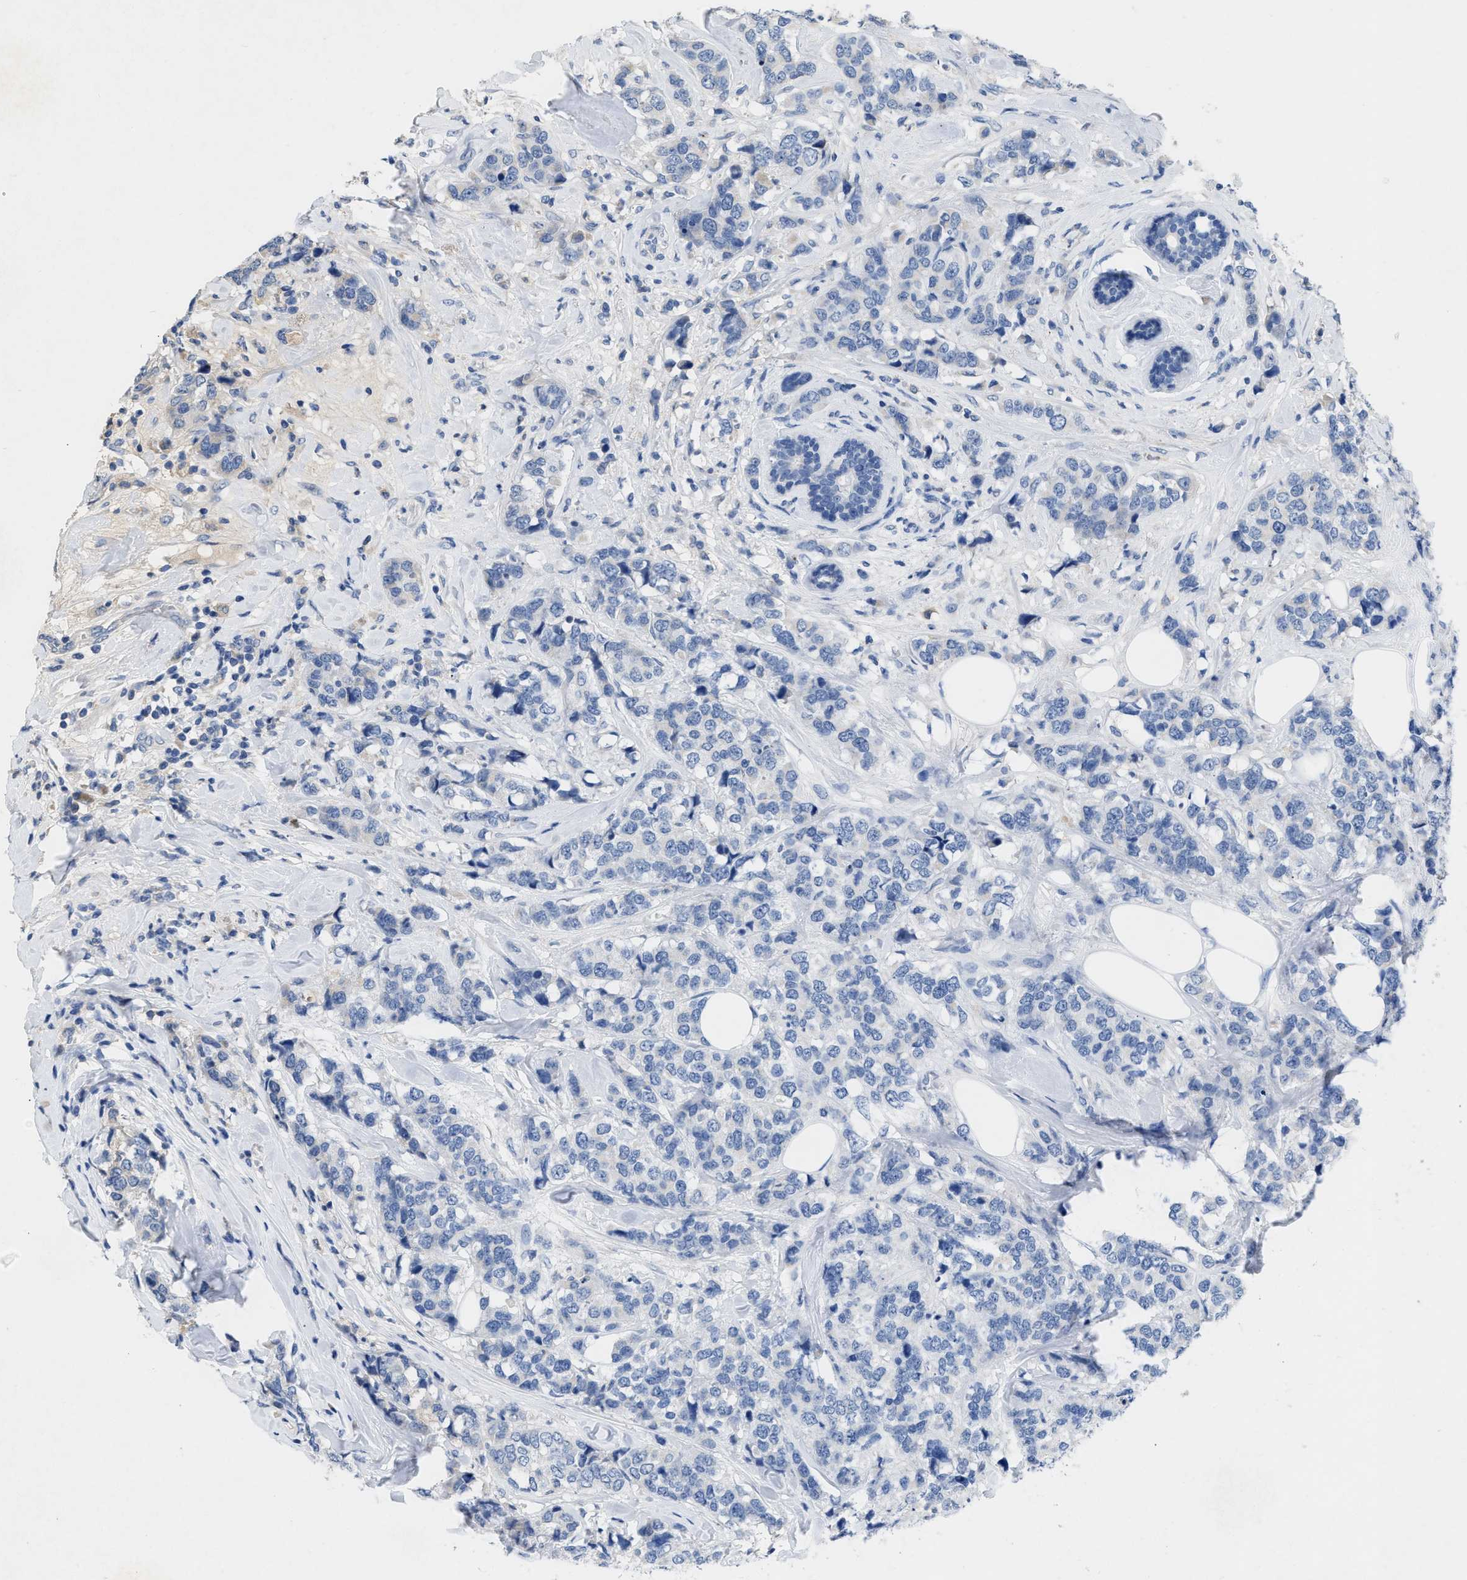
{"staining": {"intensity": "negative", "quantity": "none", "location": "none"}, "tissue": "breast cancer", "cell_type": "Tumor cells", "image_type": "cancer", "snomed": [{"axis": "morphology", "description": "Lobular carcinoma"}, {"axis": "topography", "description": "Breast"}], "caption": "Immunohistochemical staining of human breast cancer exhibits no significant expression in tumor cells. (IHC, brightfield microscopy, high magnification).", "gene": "VPS4A", "patient": {"sex": "female", "age": 59}}